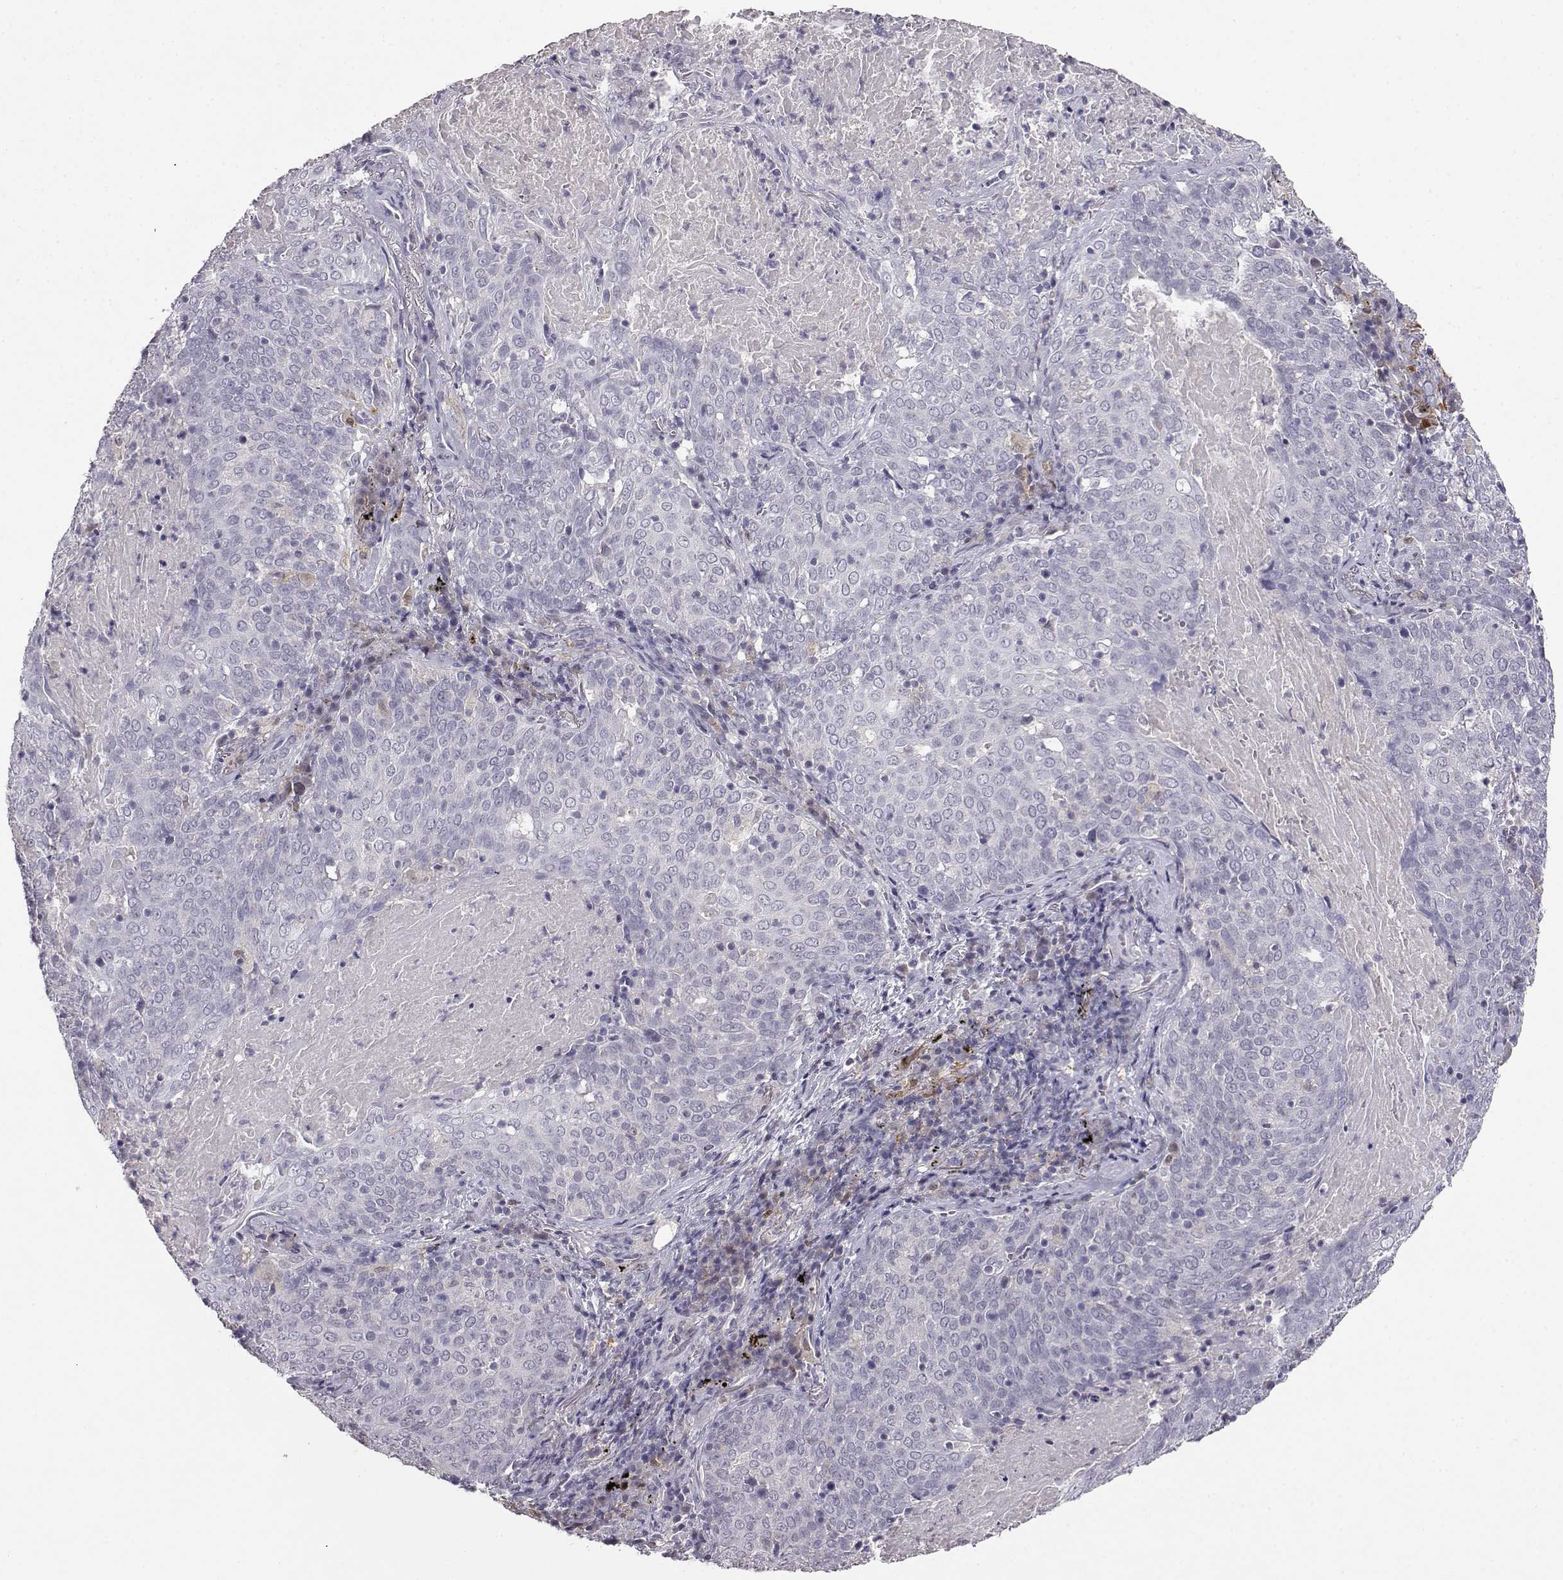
{"staining": {"intensity": "negative", "quantity": "none", "location": "none"}, "tissue": "lung cancer", "cell_type": "Tumor cells", "image_type": "cancer", "snomed": [{"axis": "morphology", "description": "Squamous cell carcinoma, NOS"}, {"axis": "topography", "description": "Lung"}], "caption": "Immunohistochemical staining of human lung cancer displays no significant staining in tumor cells.", "gene": "AKR1B1", "patient": {"sex": "male", "age": 82}}